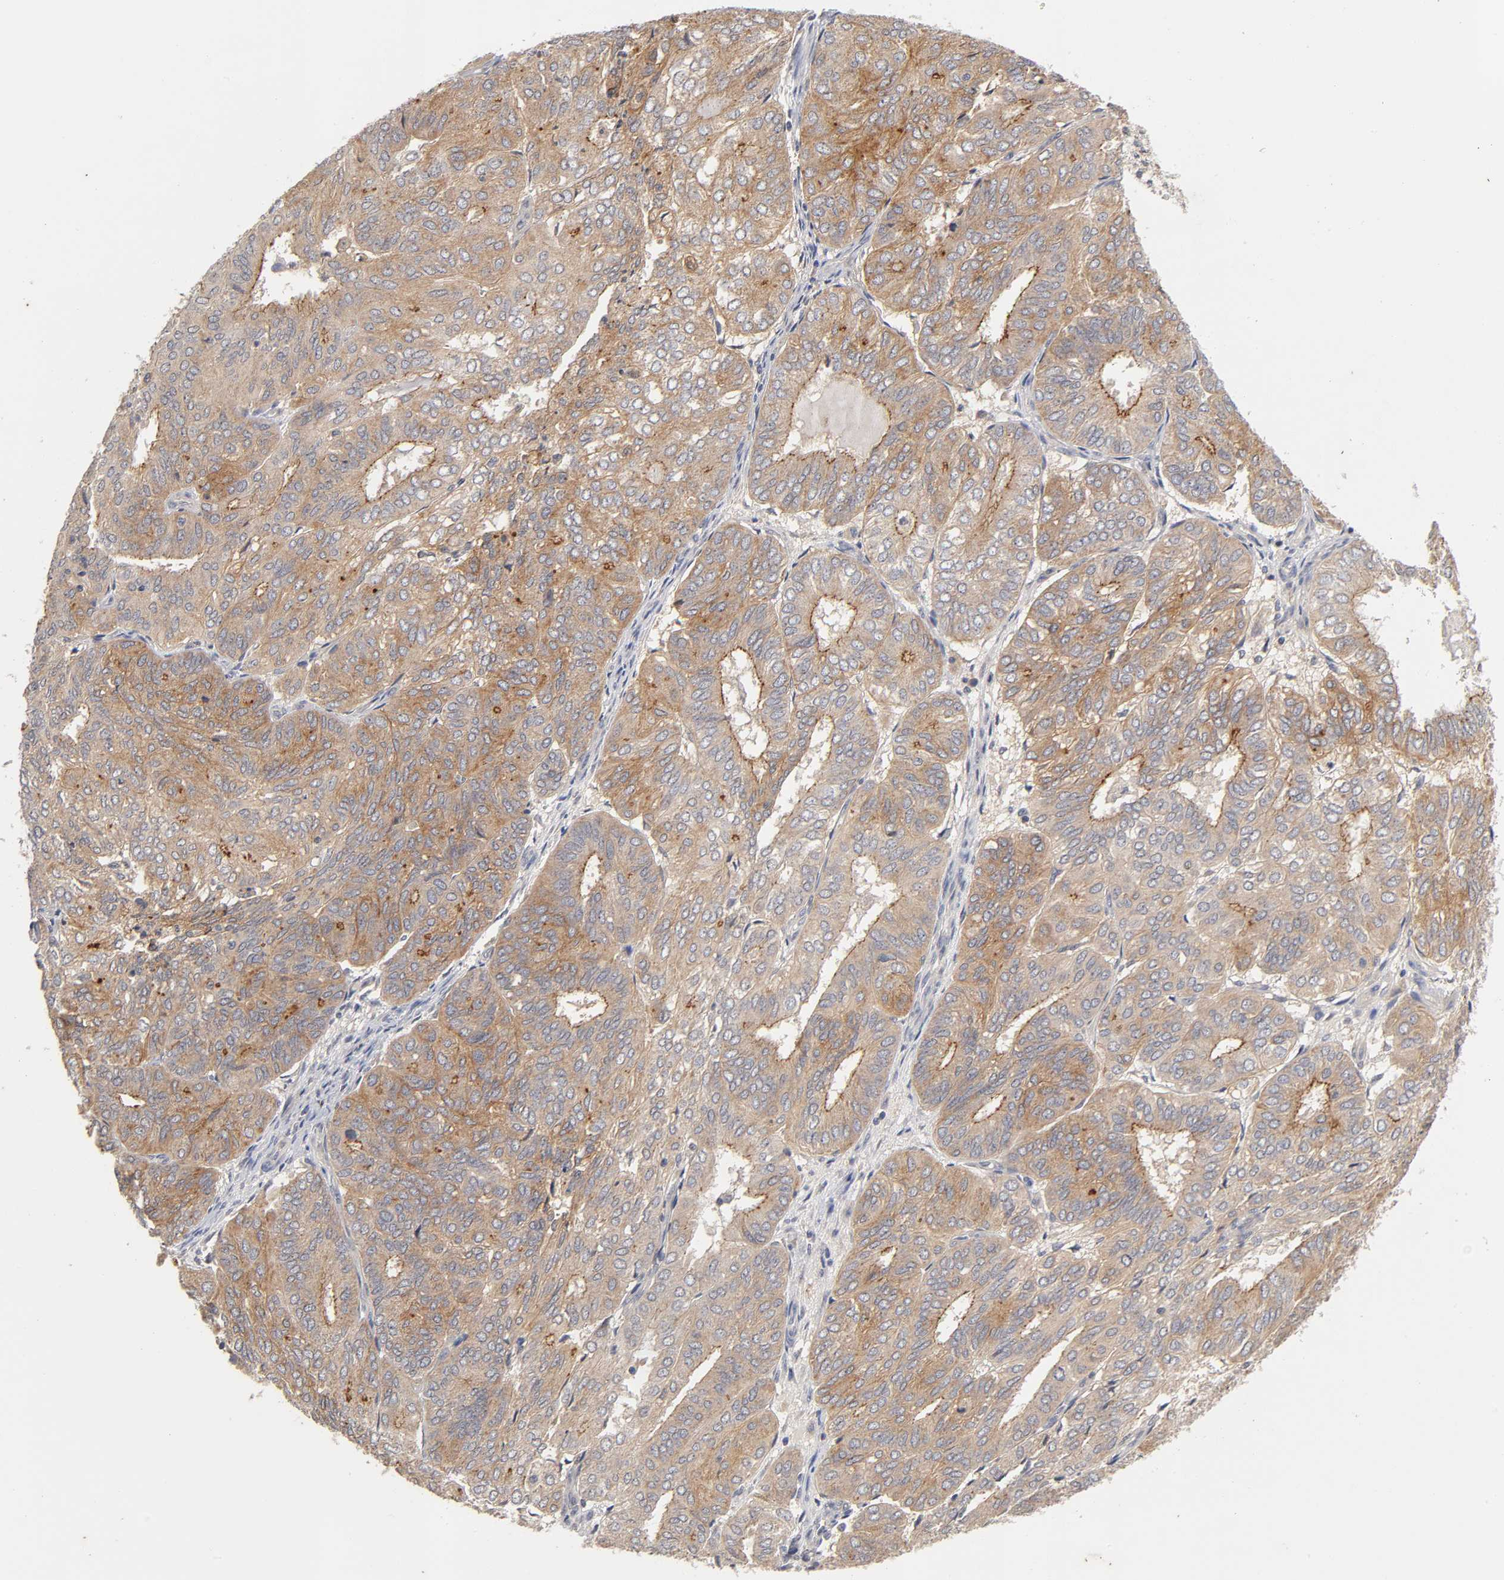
{"staining": {"intensity": "moderate", "quantity": ">75%", "location": "cytoplasmic/membranous"}, "tissue": "endometrial cancer", "cell_type": "Tumor cells", "image_type": "cancer", "snomed": [{"axis": "morphology", "description": "Adenocarcinoma, NOS"}, {"axis": "topography", "description": "Uterus"}], "caption": "Protein staining reveals moderate cytoplasmic/membranous staining in about >75% of tumor cells in endometrial cancer. (DAB (3,3'-diaminobenzidine) IHC, brown staining for protein, blue staining for nuclei).", "gene": "CXADR", "patient": {"sex": "female", "age": 60}}